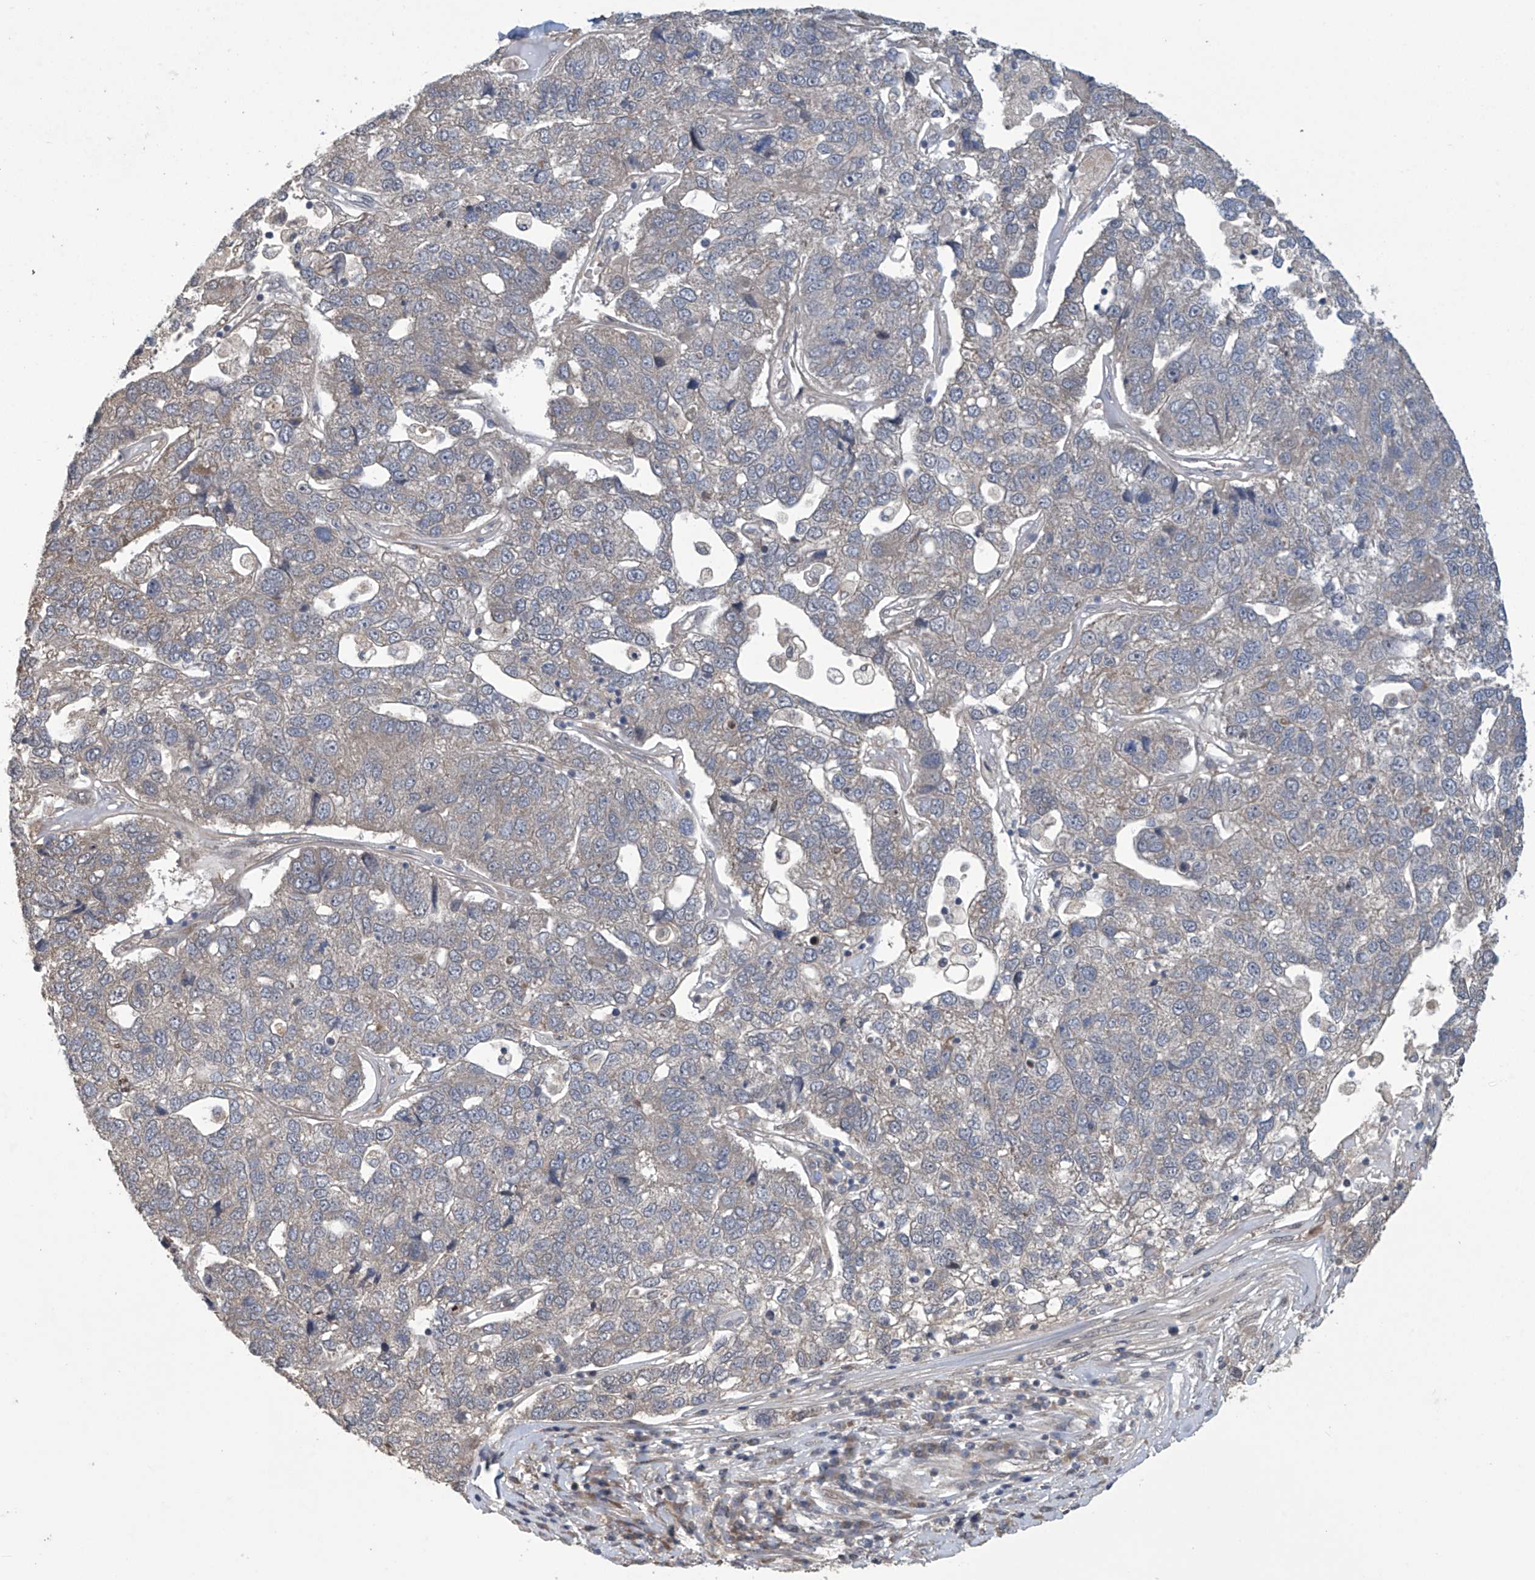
{"staining": {"intensity": "negative", "quantity": "none", "location": "none"}, "tissue": "pancreatic cancer", "cell_type": "Tumor cells", "image_type": "cancer", "snomed": [{"axis": "morphology", "description": "Adenocarcinoma, NOS"}, {"axis": "topography", "description": "Pancreas"}], "caption": "This is a histopathology image of immunohistochemistry staining of pancreatic adenocarcinoma, which shows no positivity in tumor cells. (Stains: DAB (3,3'-diaminobenzidine) immunohistochemistry with hematoxylin counter stain, Microscopy: brightfield microscopy at high magnification).", "gene": "ABHD13", "patient": {"sex": "female", "age": 61}}